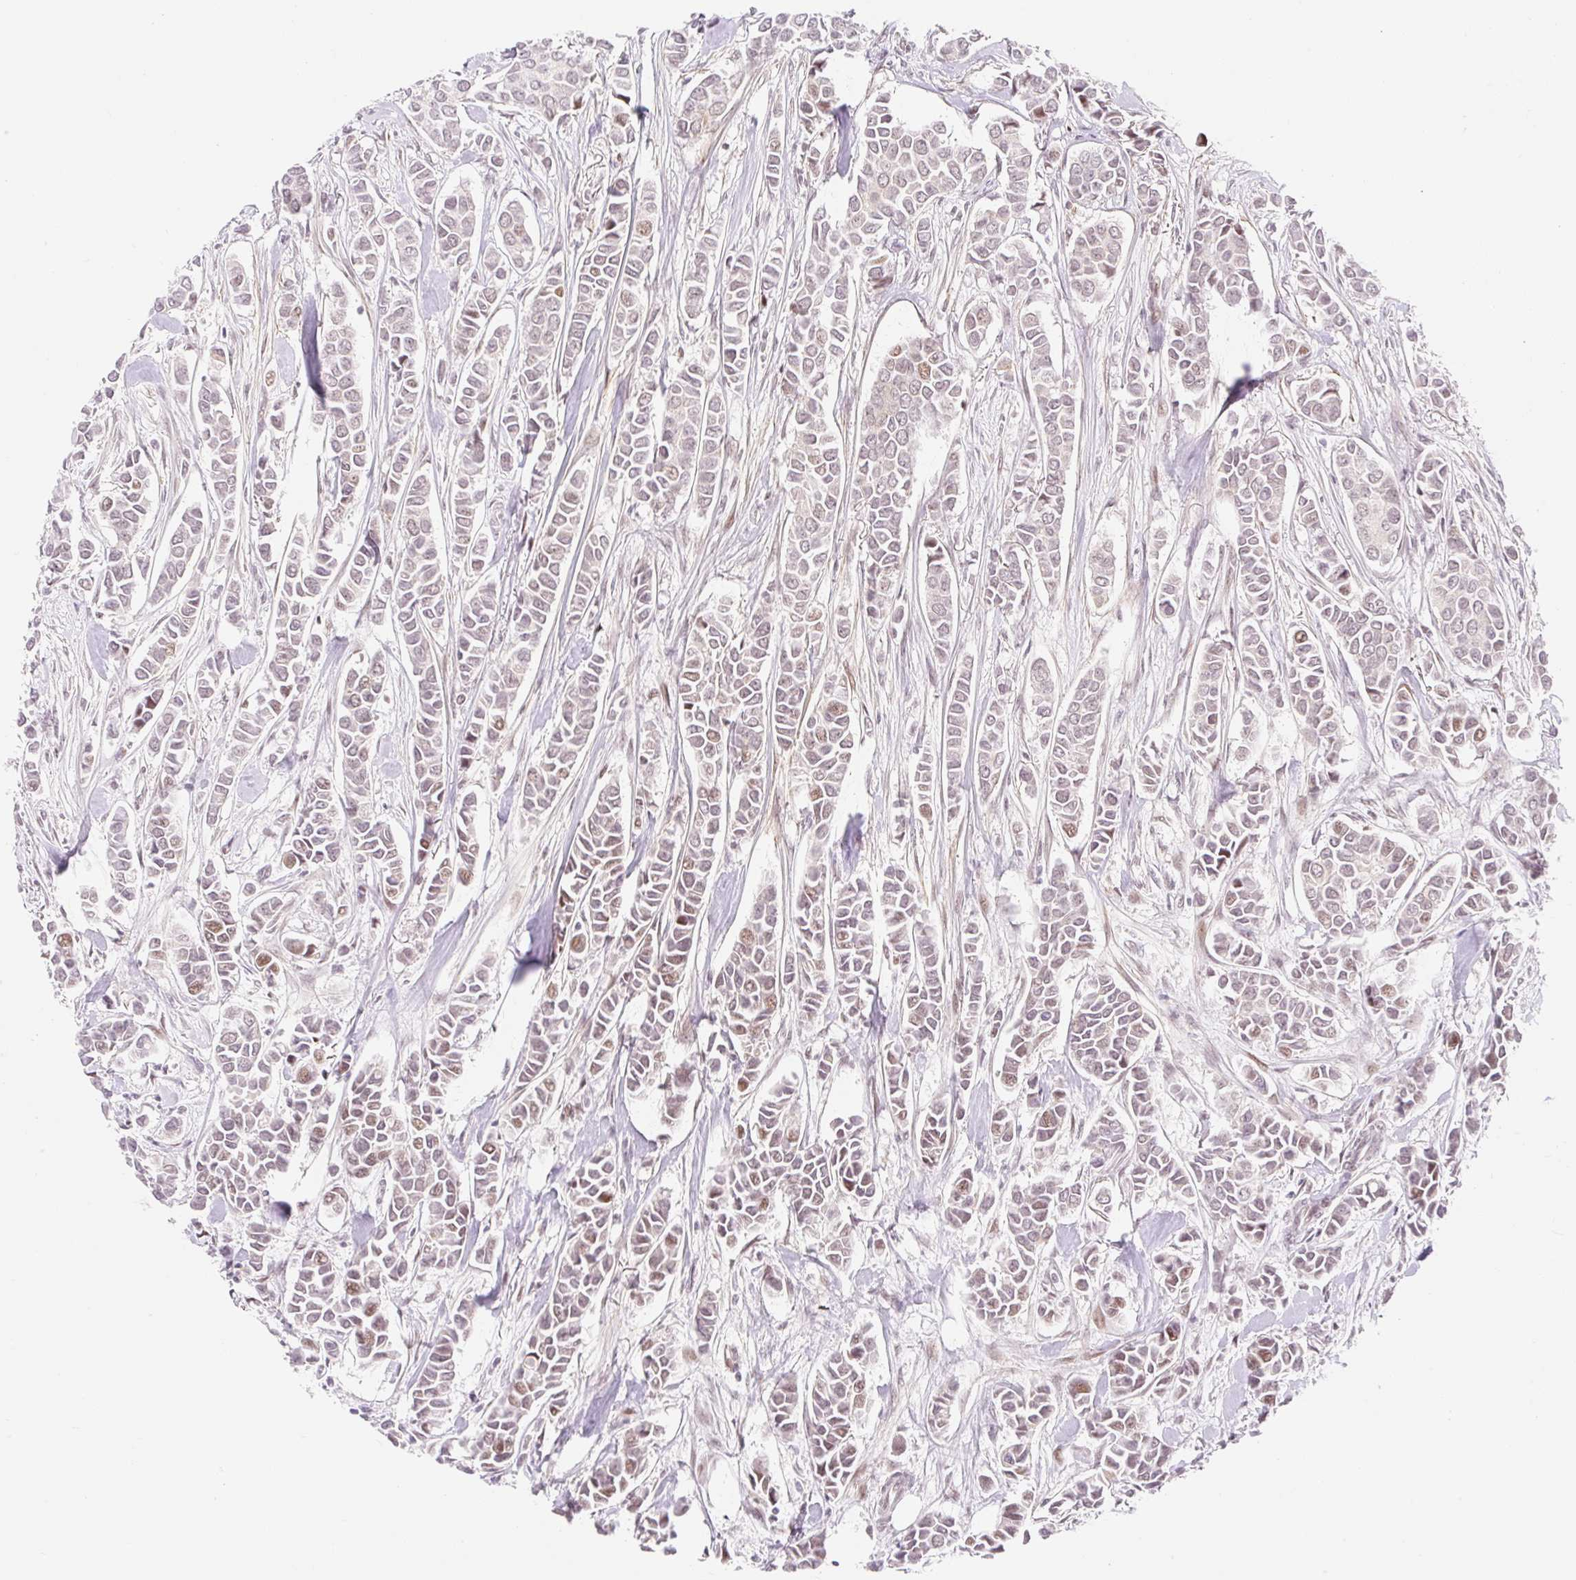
{"staining": {"intensity": "weak", "quantity": ">75%", "location": "nuclear"}, "tissue": "breast cancer", "cell_type": "Tumor cells", "image_type": "cancer", "snomed": [{"axis": "morphology", "description": "Duct carcinoma"}, {"axis": "topography", "description": "Breast"}], "caption": "High-magnification brightfield microscopy of infiltrating ductal carcinoma (breast) stained with DAB (3,3'-diaminobenzidine) (brown) and counterstained with hematoxylin (blue). tumor cells exhibit weak nuclear staining is identified in about>75% of cells.", "gene": "H2BW1", "patient": {"sex": "female", "age": 84}}